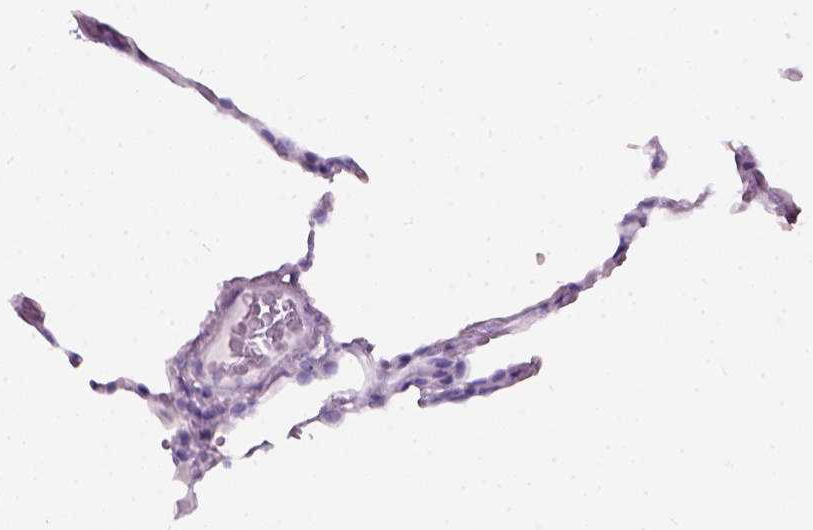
{"staining": {"intensity": "negative", "quantity": "none", "location": "none"}, "tissue": "lung", "cell_type": "Alveolar cells", "image_type": "normal", "snomed": [{"axis": "morphology", "description": "Normal tissue, NOS"}, {"axis": "topography", "description": "Lung"}], "caption": "The histopathology image demonstrates no significant staining in alveolar cells of lung.", "gene": "AXDND1", "patient": {"sex": "female", "age": 57}}